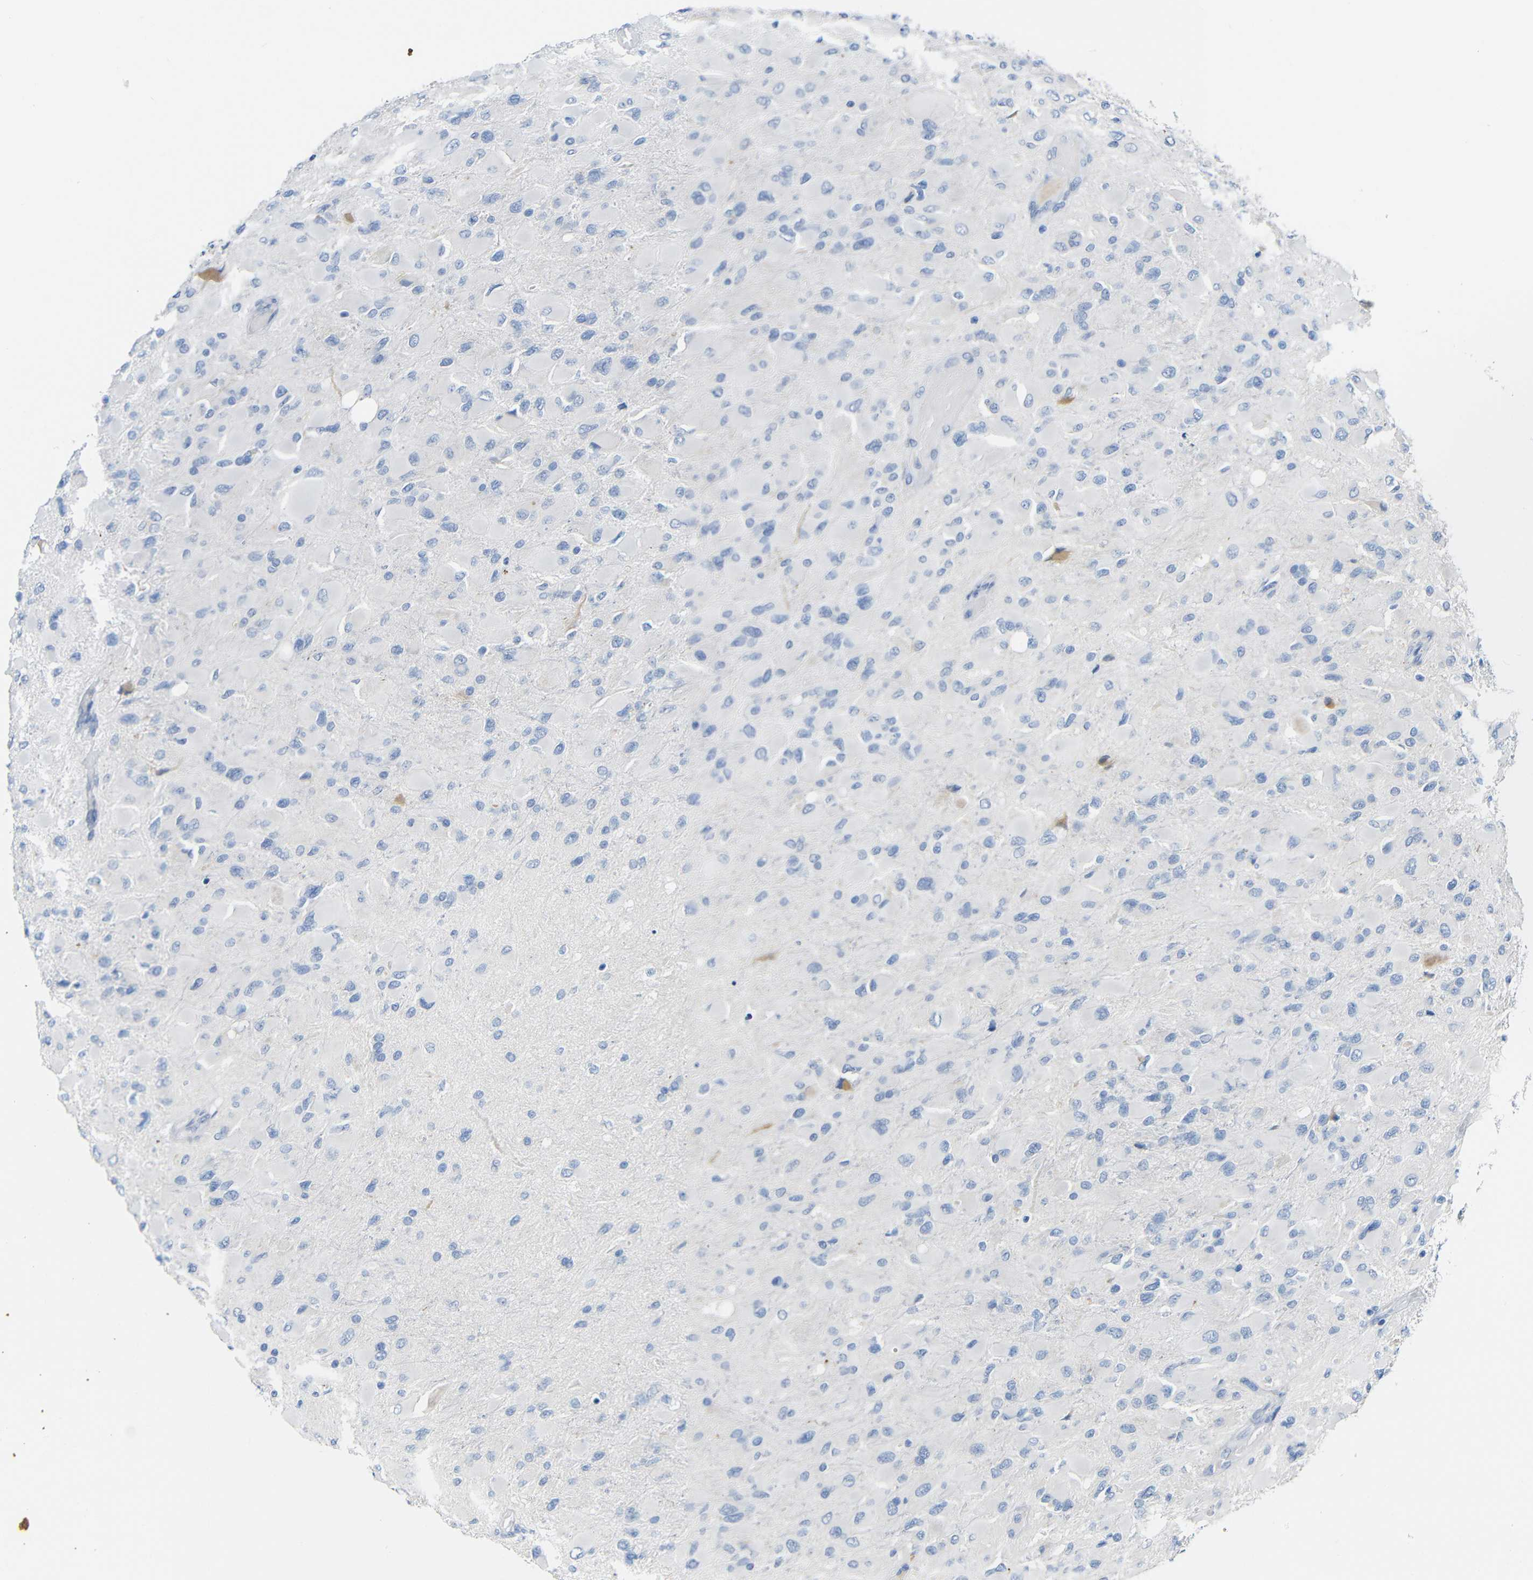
{"staining": {"intensity": "negative", "quantity": "none", "location": "none"}, "tissue": "glioma", "cell_type": "Tumor cells", "image_type": "cancer", "snomed": [{"axis": "morphology", "description": "Glioma, malignant, High grade"}, {"axis": "topography", "description": "Cerebral cortex"}], "caption": "IHC micrograph of neoplastic tissue: high-grade glioma (malignant) stained with DAB (3,3'-diaminobenzidine) demonstrates no significant protein positivity in tumor cells.", "gene": "C15orf48", "patient": {"sex": "female", "age": 36}}